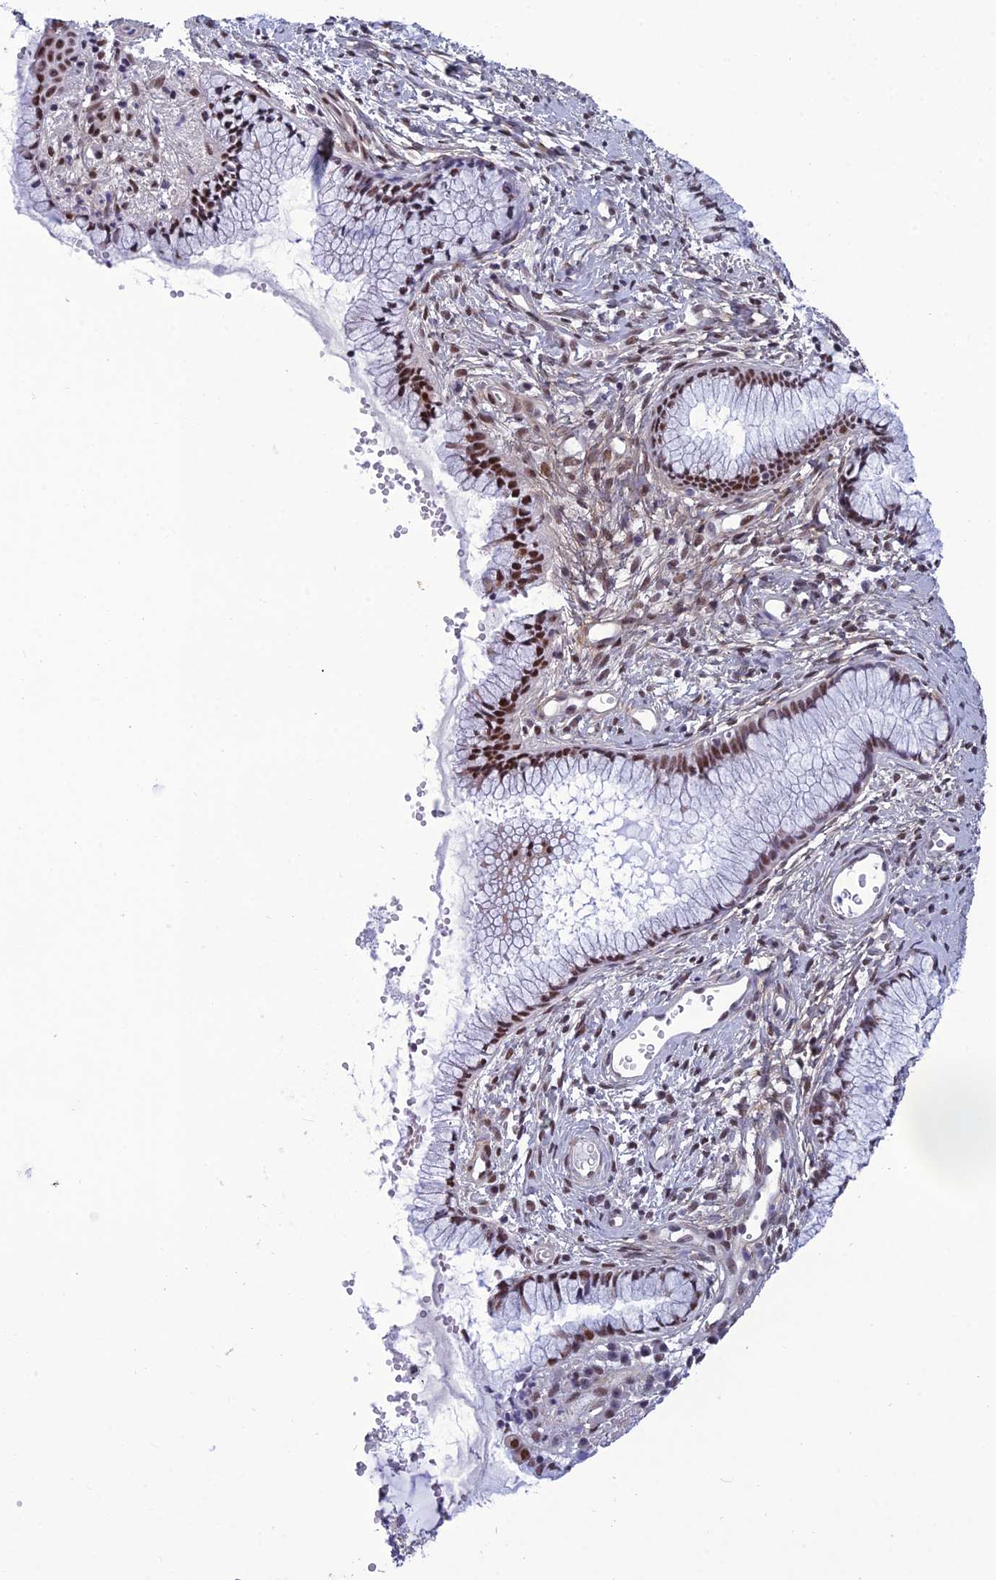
{"staining": {"intensity": "moderate", "quantity": ">75%", "location": "nuclear"}, "tissue": "cervix", "cell_type": "Glandular cells", "image_type": "normal", "snomed": [{"axis": "morphology", "description": "Normal tissue, NOS"}, {"axis": "topography", "description": "Cervix"}], "caption": "A histopathology image of human cervix stained for a protein displays moderate nuclear brown staining in glandular cells. (Stains: DAB (3,3'-diaminobenzidine) in brown, nuclei in blue, Microscopy: brightfield microscopy at high magnification).", "gene": "RSRC1", "patient": {"sex": "female", "age": 42}}